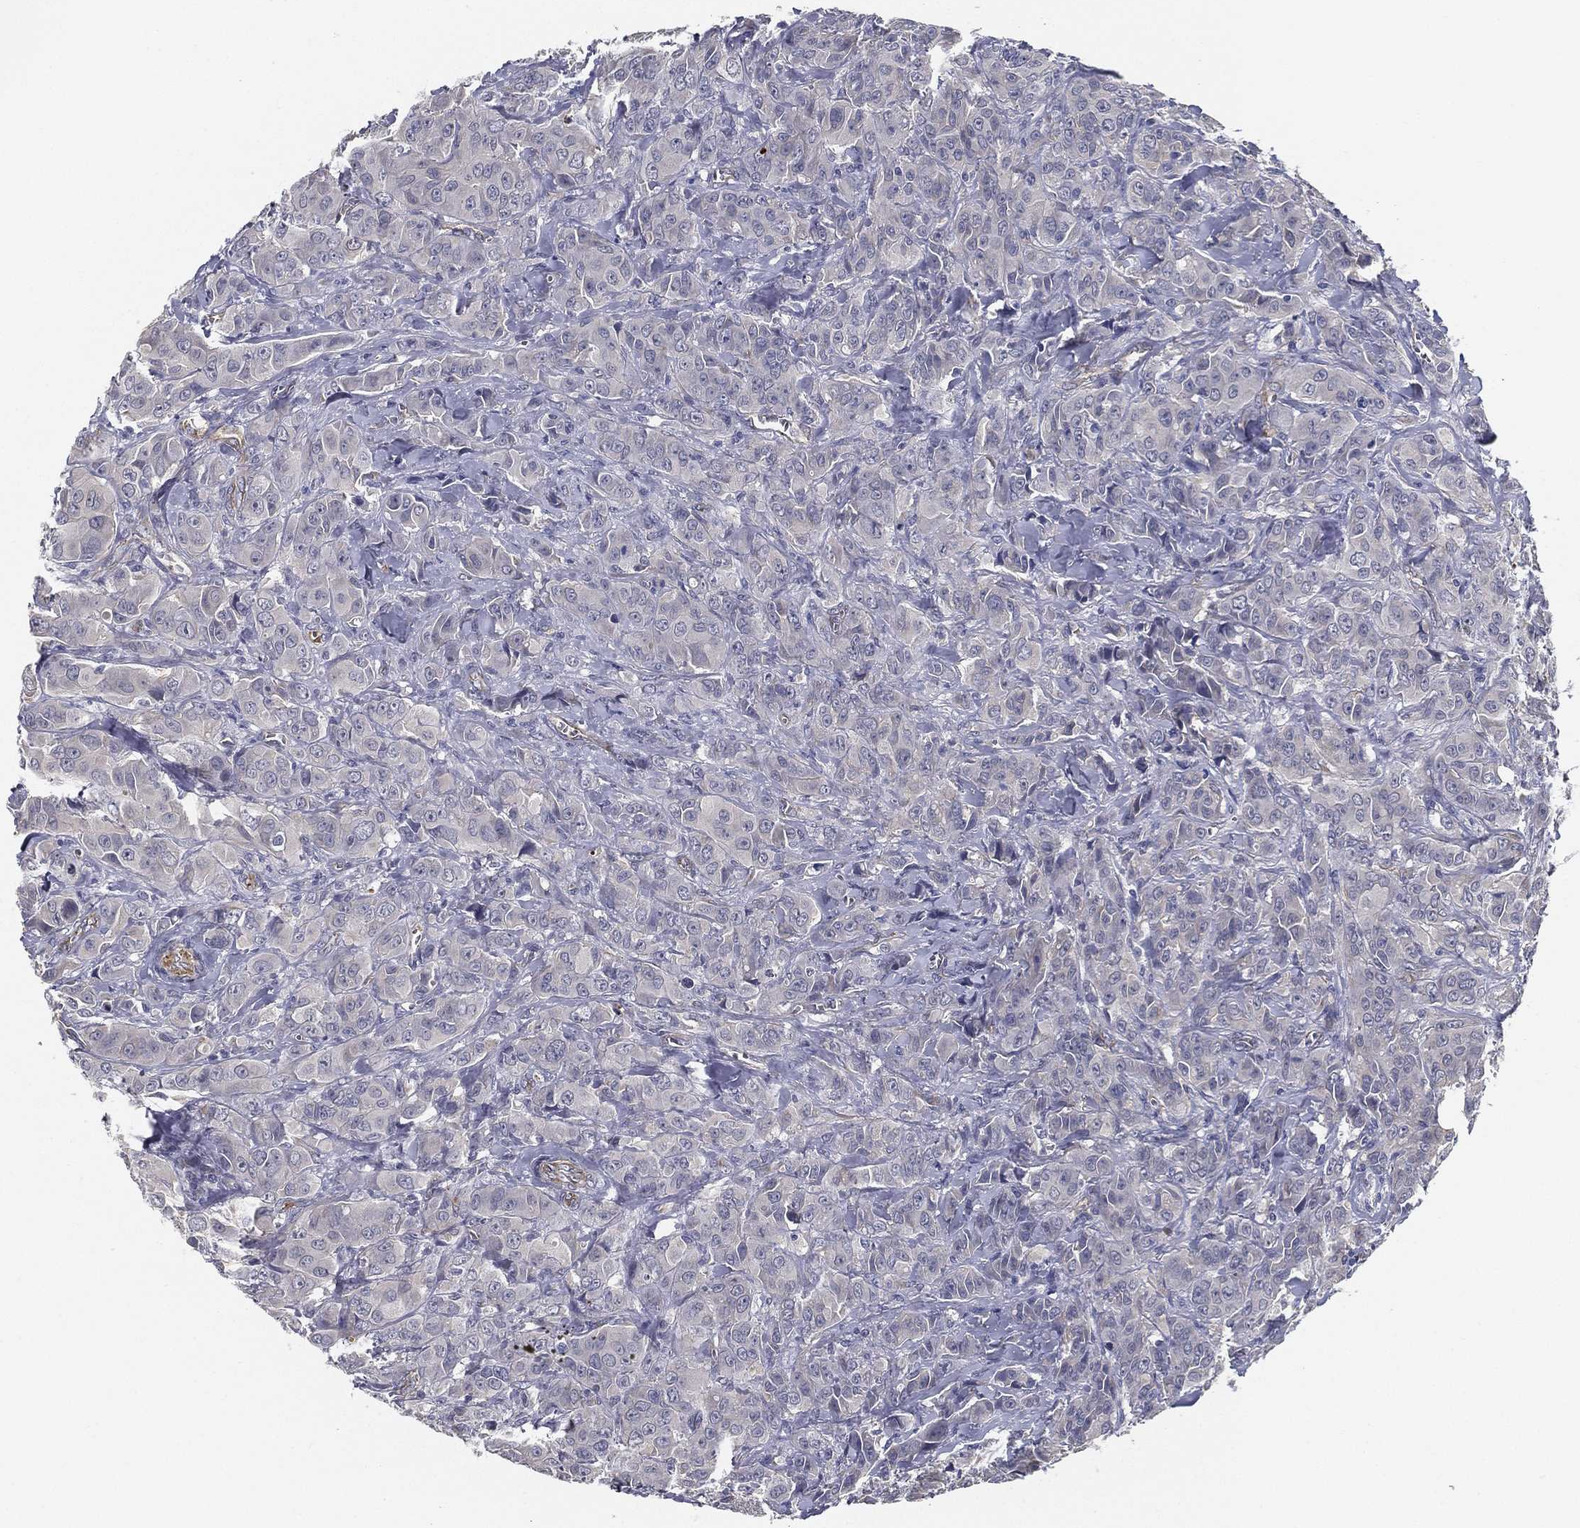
{"staining": {"intensity": "negative", "quantity": "none", "location": "none"}, "tissue": "breast cancer", "cell_type": "Tumor cells", "image_type": "cancer", "snomed": [{"axis": "morphology", "description": "Duct carcinoma"}, {"axis": "topography", "description": "Breast"}], "caption": "Tumor cells are negative for protein expression in human breast cancer (invasive ductal carcinoma).", "gene": "LRRC56", "patient": {"sex": "female", "age": 43}}